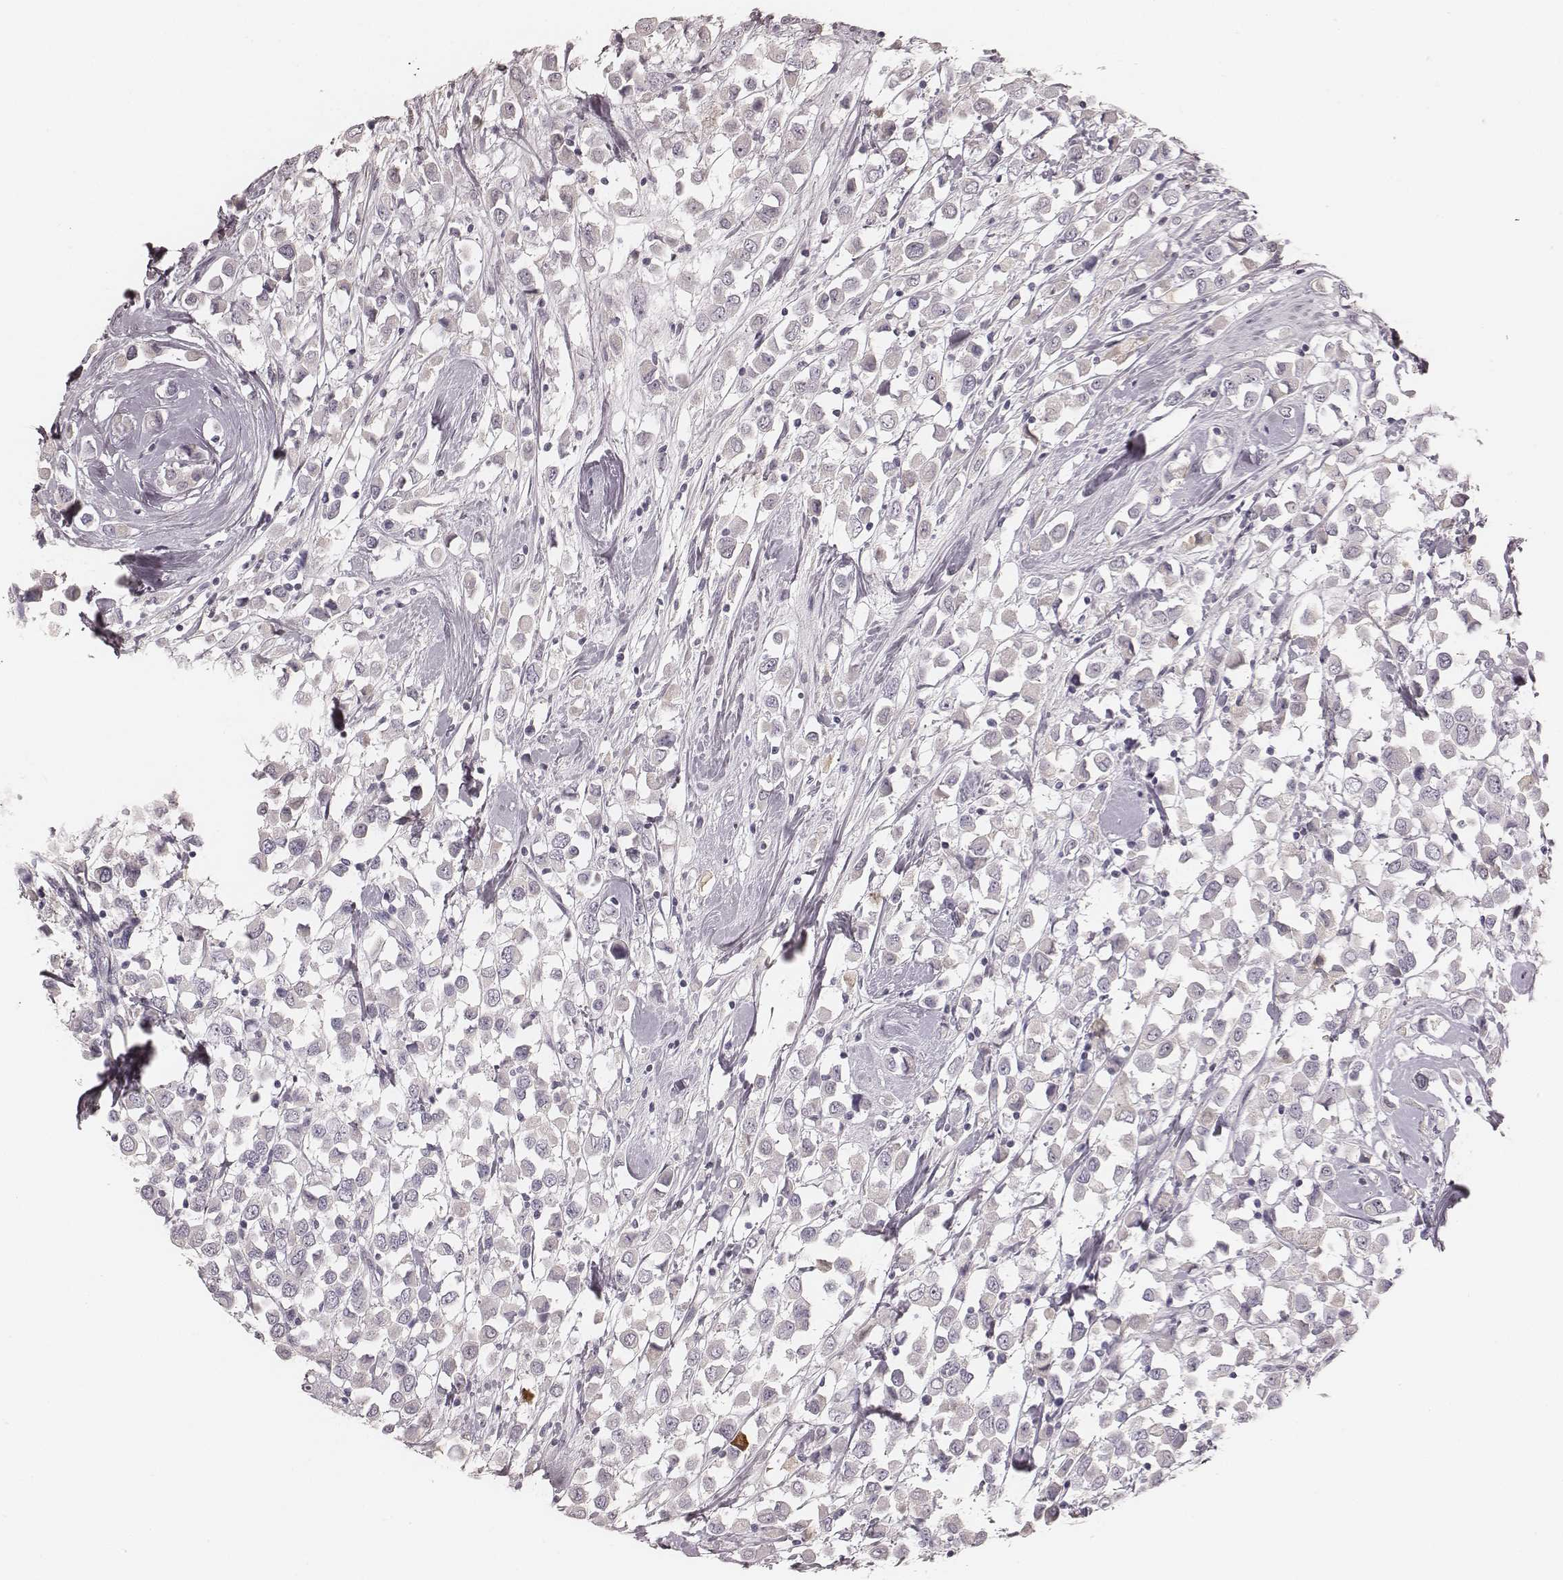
{"staining": {"intensity": "negative", "quantity": "none", "location": "none"}, "tissue": "breast cancer", "cell_type": "Tumor cells", "image_type": "cancer", "snomed": [{"axis": "morphology", "description": "Duct carcinoma"}, {"axis": "topography", "description": "Breast"}], "caption": "Immunohistochemistry (IHC) of human breast cancer (infiltrating ductal carcinoma) exhibits no expression in tumor cells. The staining is performed using DAB brown chromogen with nuclei counter-stained in using hematoxylin.", "gene": "SMIM24", "patient": {"sex": "female", "age": 61}}